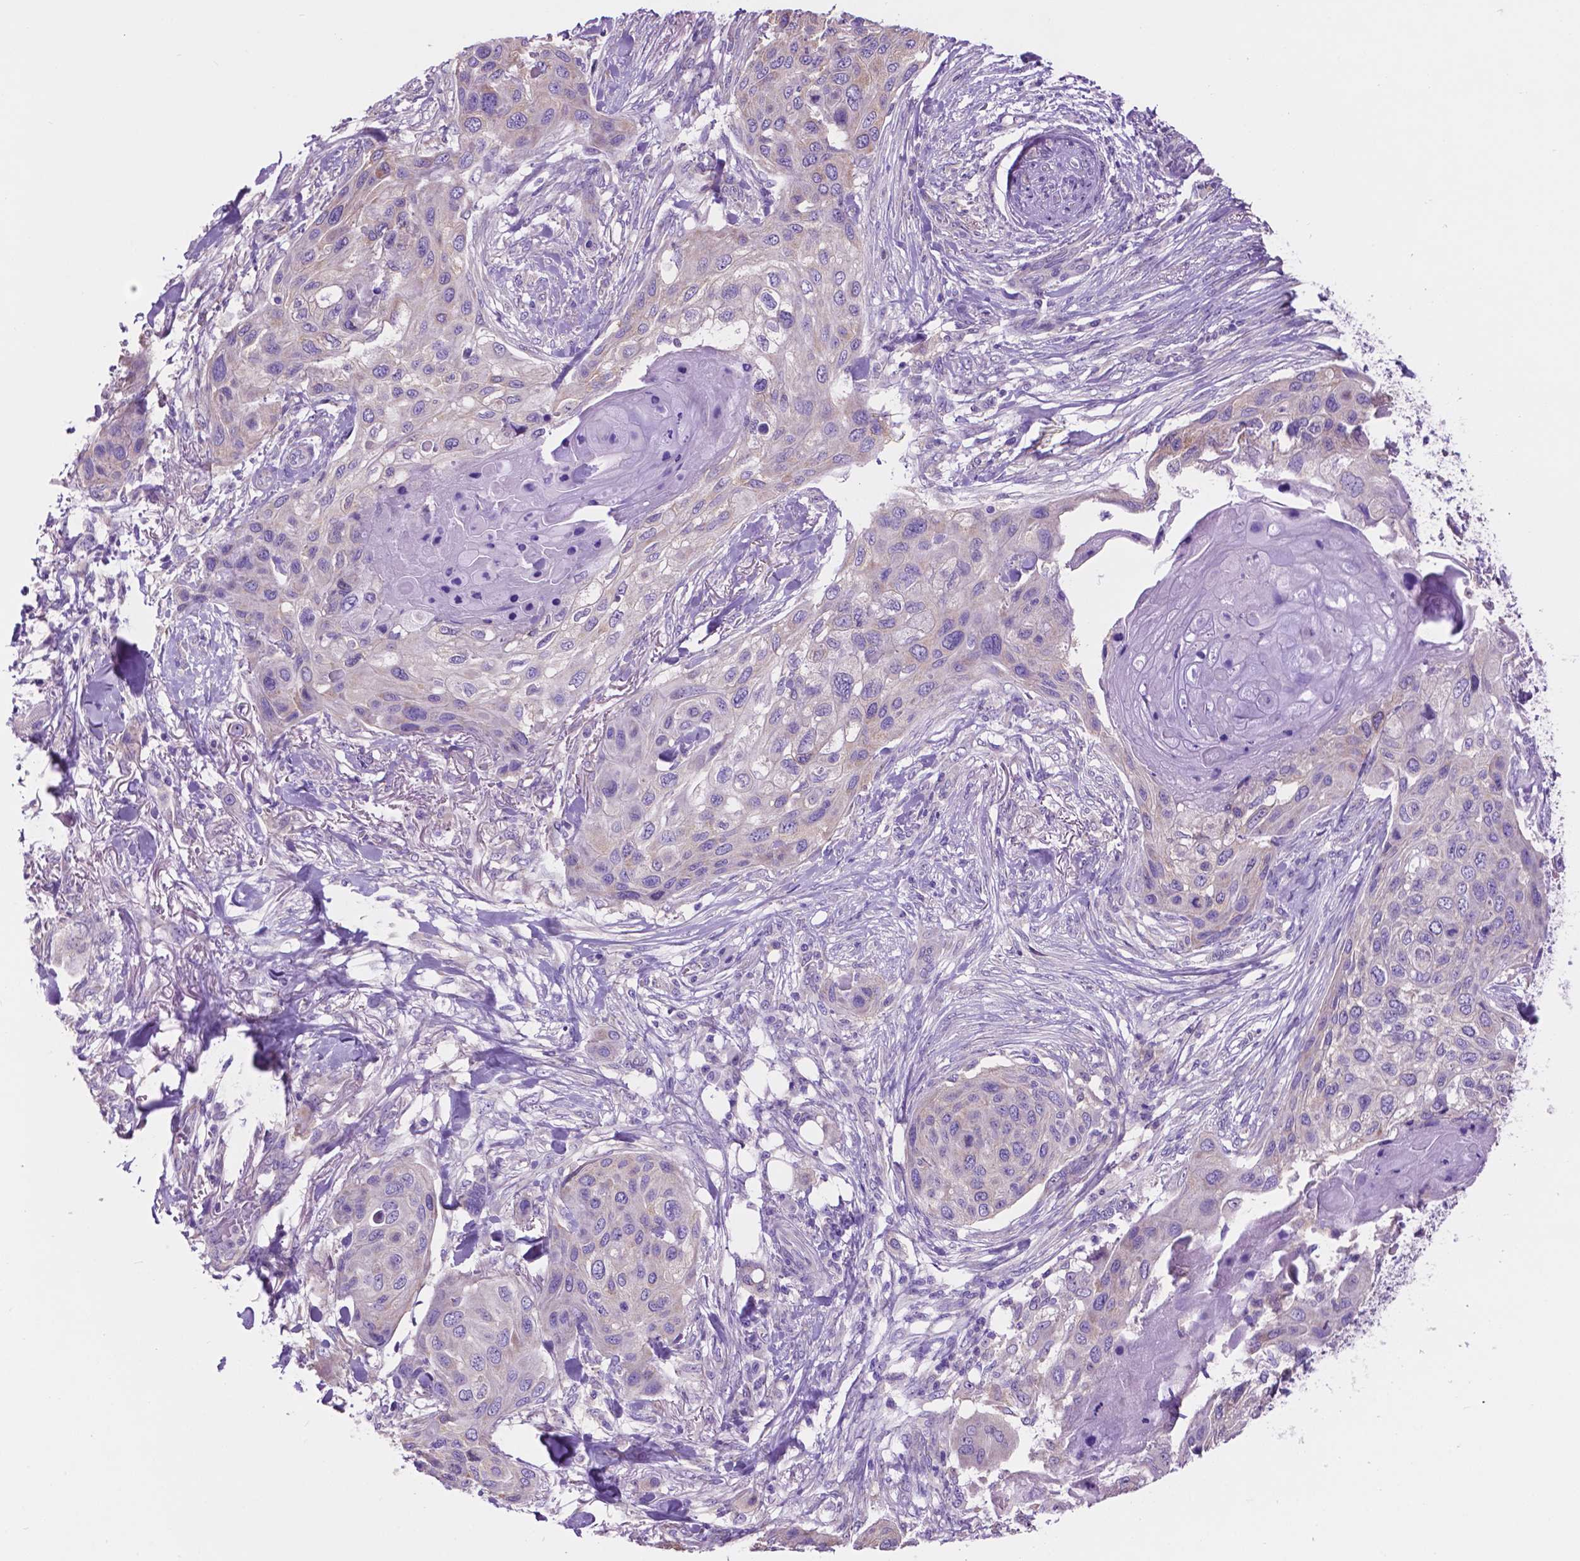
{"staining": {"intensity": "negative", "quantity": "none", "location": "none"}, "tissue": "skin cancer", "cell_type": "Tumor cells", "image_type": "cancer", "snomed": [{"axis": "morphology", "description": "Squamous cell carcinoma, NOS"}, {"axis": "topography", "description": "Skin"}], "caption": "High power microscopy histopathology image of an immunohistochemistry (IHC) histopathology image of skin squamous cell carcinoma, revealing no significant positivity in tumor cells.", "gene": "SPDYA", "patient": {"sex": "female", "age": 87}}